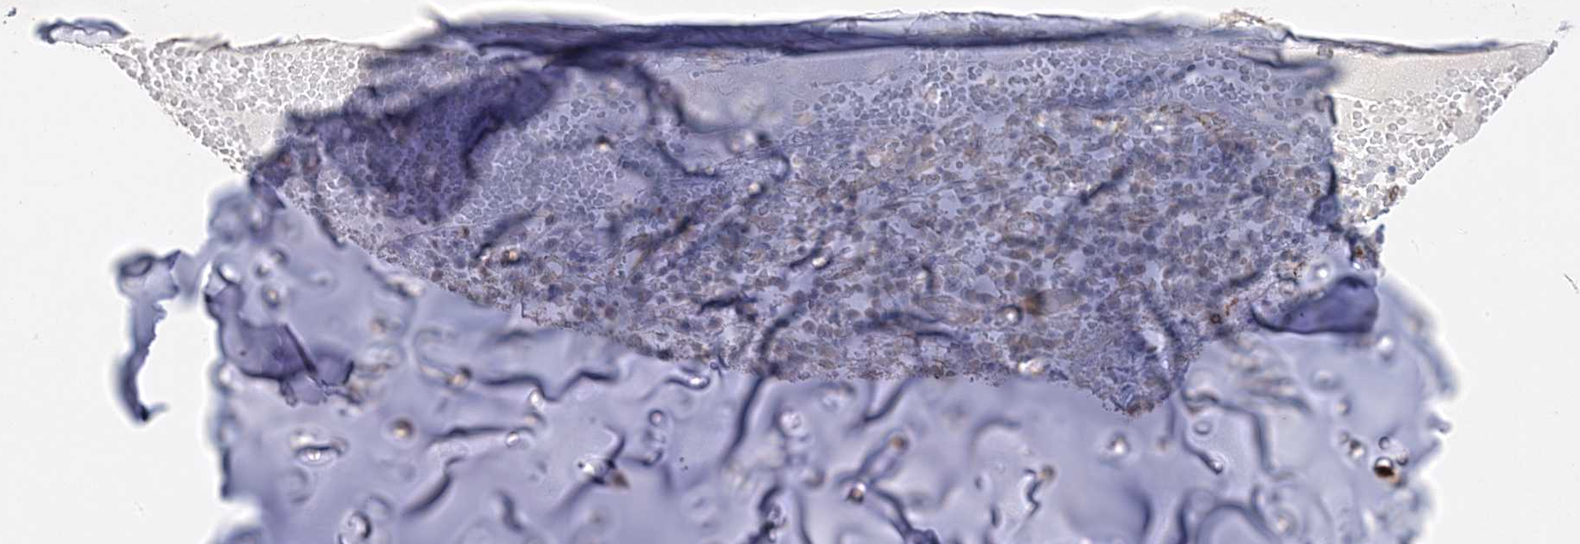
{"staining": {"intensity": "moderate", "quantity": ">75%", "location": "cytoplasmic/membranous"}, "tissue": "soft tissue", "cell_type": "Chondrocytes", "image_type": "normal", "snomed": [{"axis": "morphology", "description": "Normal tissue, NOS"}, {"axis": "morphology", "description": "Basal cell carcinoma"}, {"axis": "topography", "description": "Cartilage tissue"}, {"axis": "topography", "description": "Nasopharynx"}, {"axis": "topography", "description": "Oral tissue"}], "caption": "The image demonstrates a brown stain indicating the presence of a protein in the cytoplasmic/membranous of chondrocytes in soft tissue. (Stains: DAB in brown, nuclei in blue, Microscopy: brightfield microscopy at high magnification).", "gene": "C2CD2", "patient": {"sex": "female", "age": 77}}